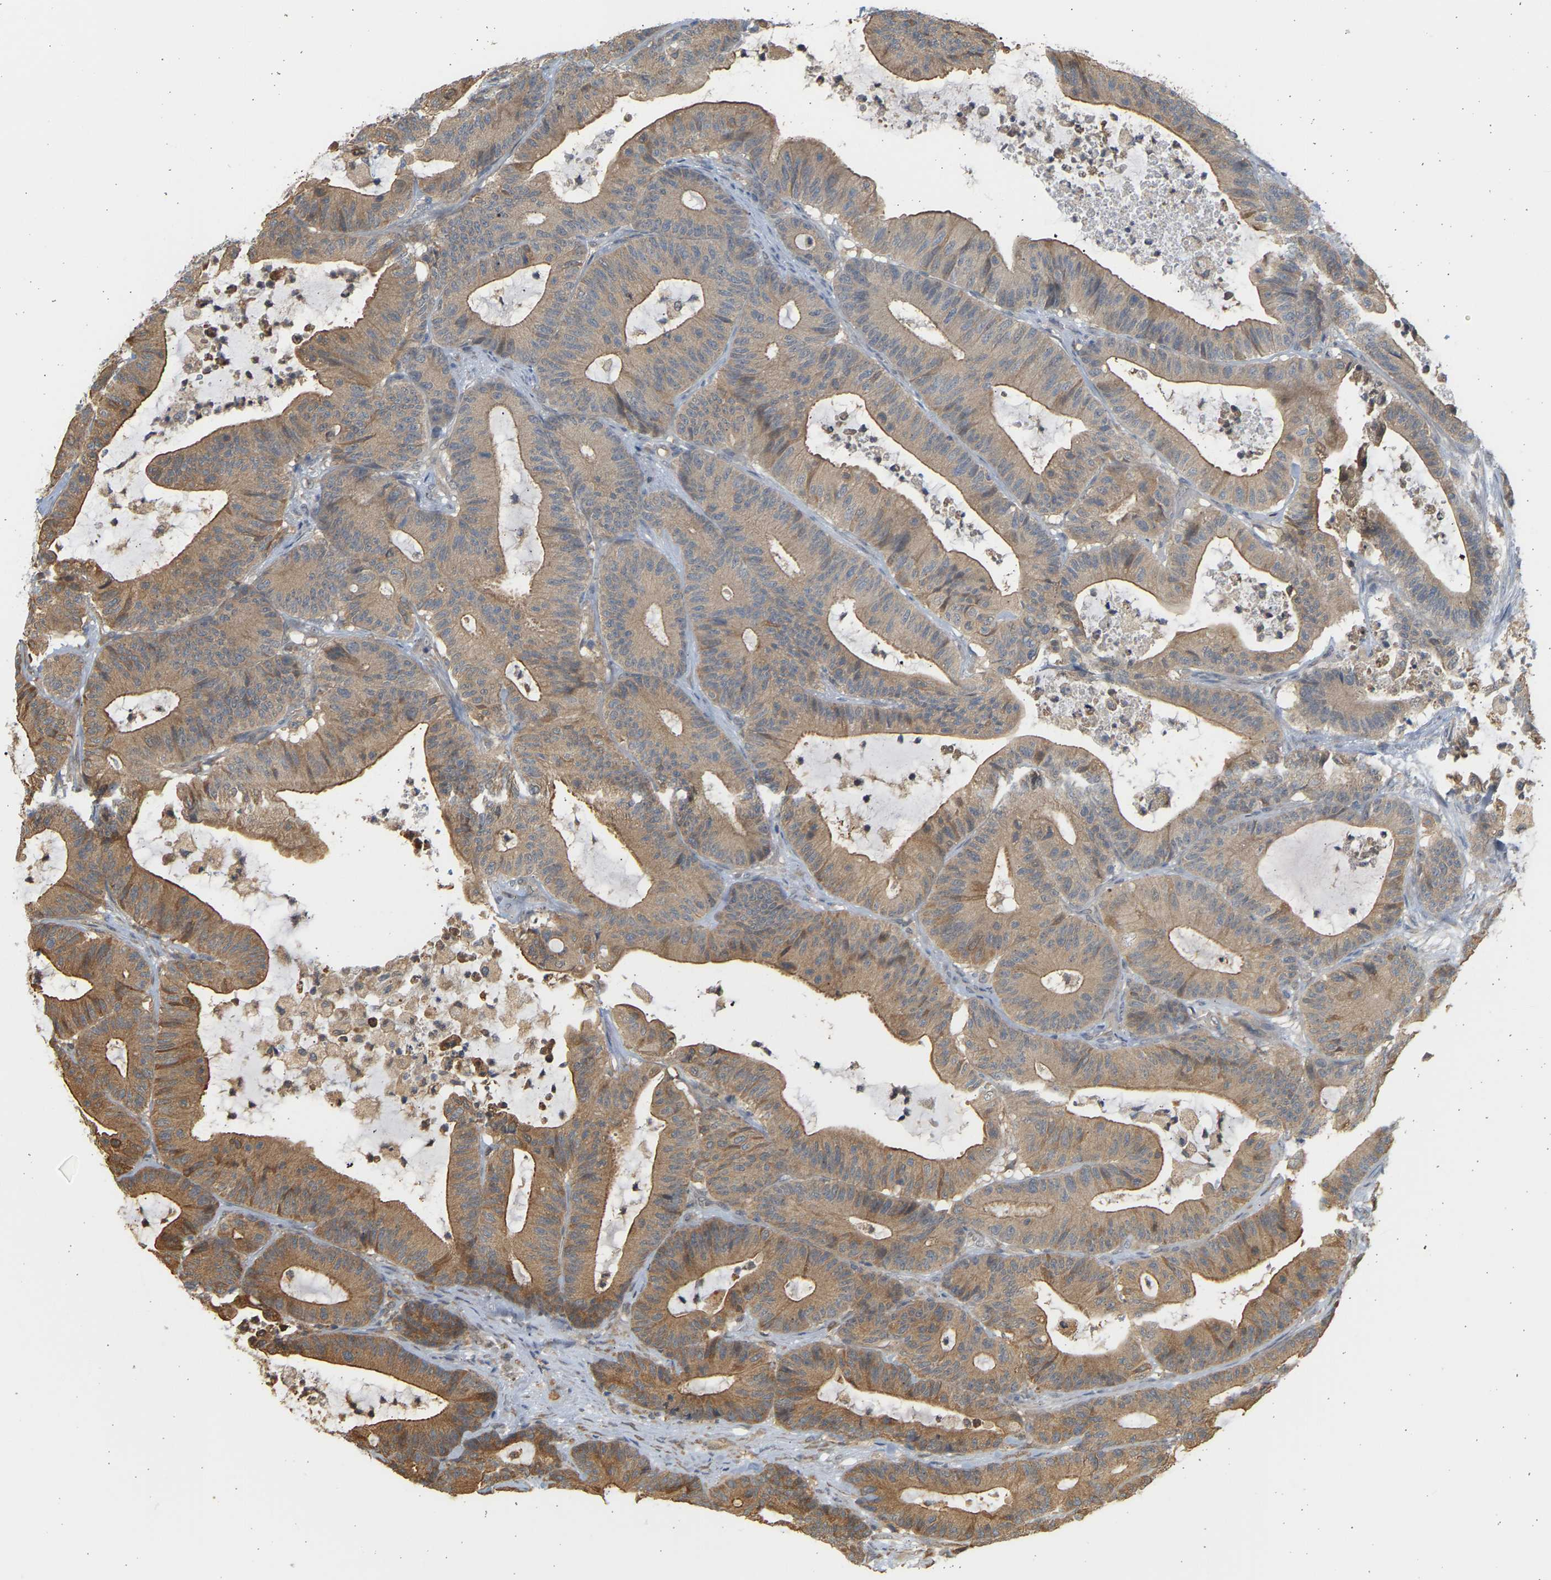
{"staining": {"intensity": "moderate", "quantity": ">75%", "location": "cytoplasmic/membranous"}, "tissue": "colorectal cancer", "cell_type": "Tumor cells", "image_type": "cancer", "snomed": [{"axis": "morphology", "description": "Adenocarcinoma, NOS"}, {"axis": "topography", "description": "Colon"}], "caption": "Protein staining of colorectal cancer tissue displays moderate cytoplasmic/membranous staining in about >75% of tumor cells.", "gene": "B4GALT6", "patient": {"sex": "female", "age": 84}}